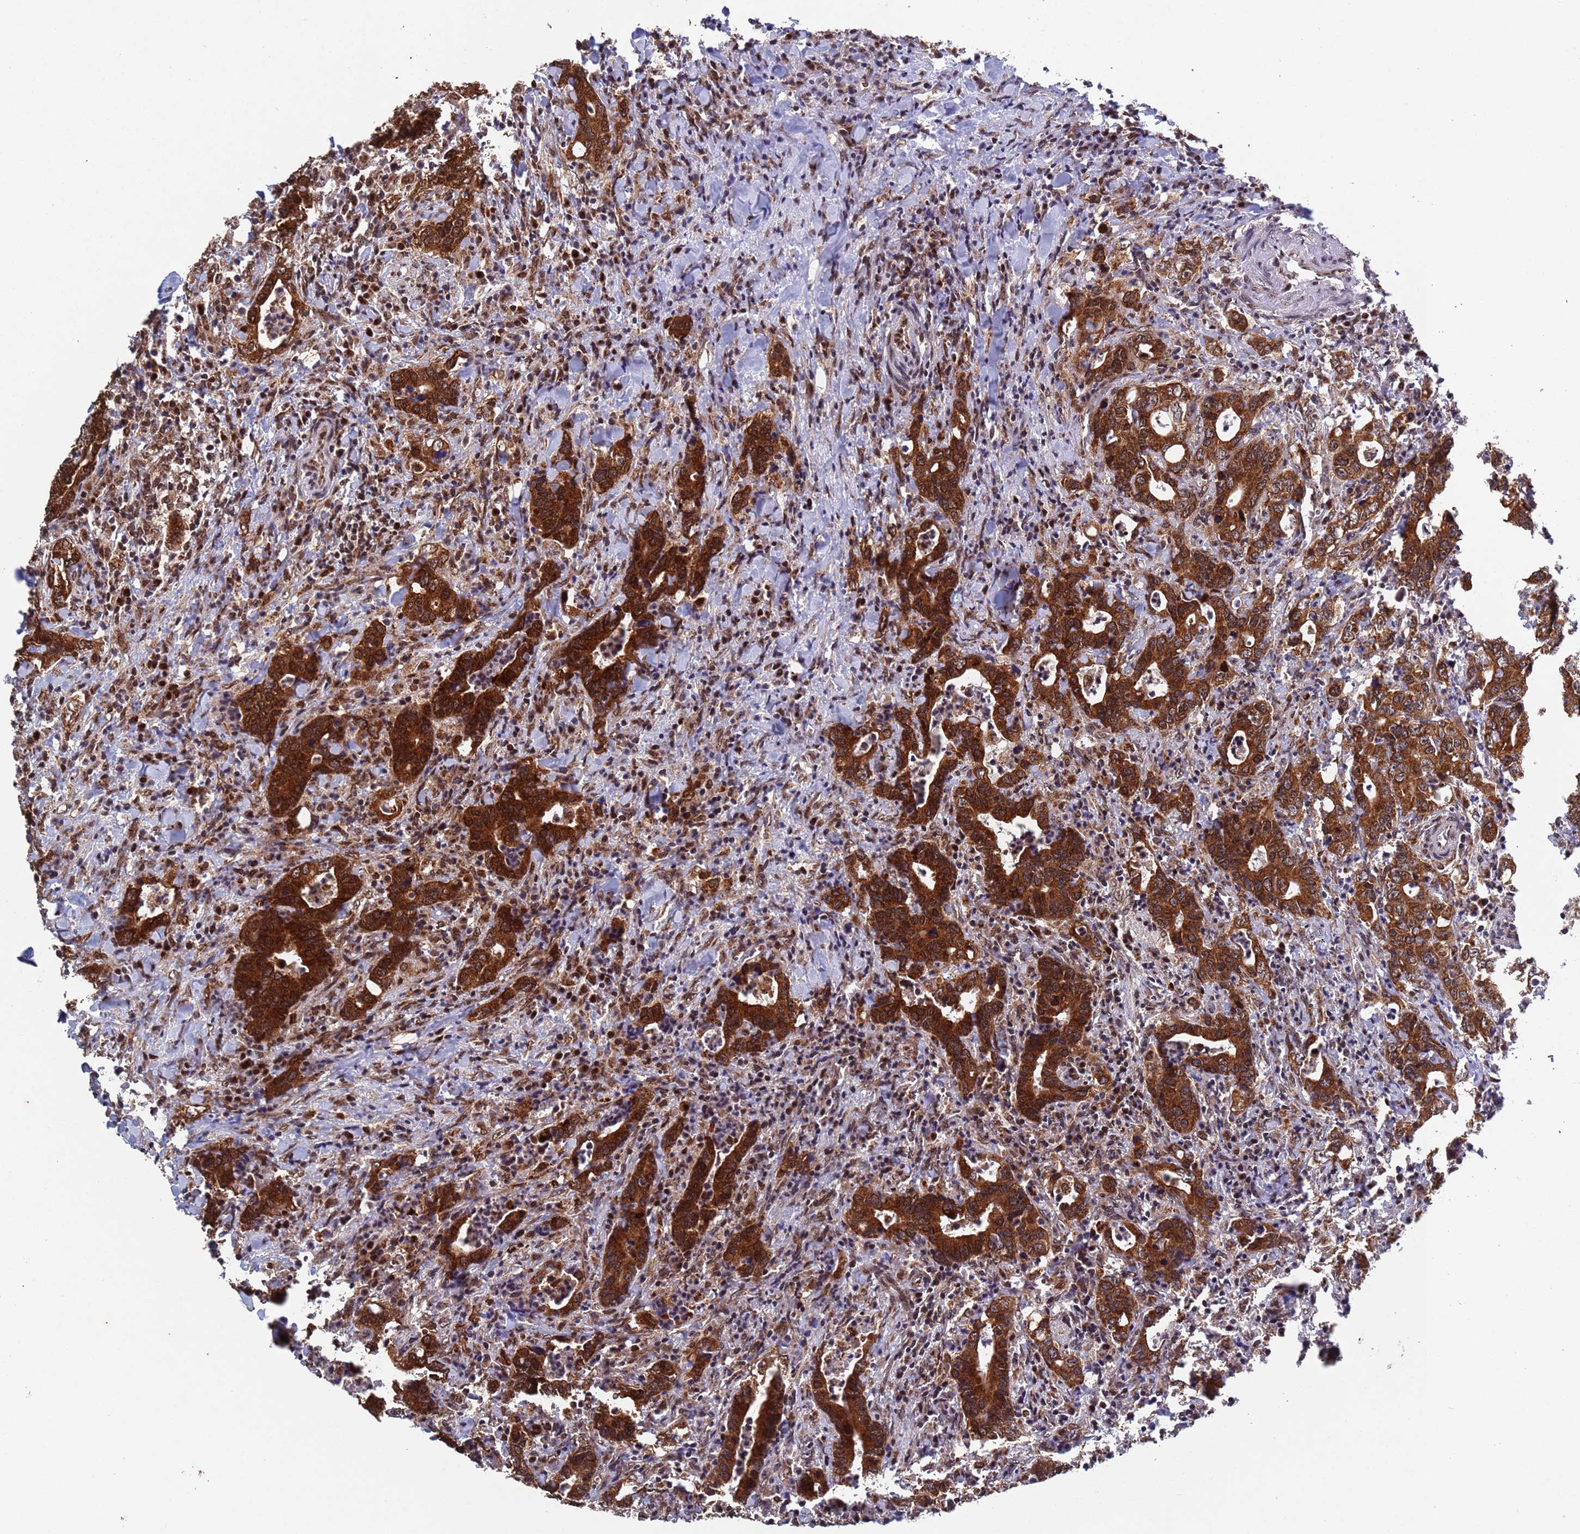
{"staining": {"intensity": "strong", "quantity": ">75%", "location": "cytoplasmic/membranous"}, "tissue": "colorectal cancer", "cell_type": "Tumor cells", "image_type": "cancer", "snomed": [{"axis": "morphology", "description": "Adenocarcinoma, NOS"}, {"axis": "topography", "description": "Colon"}], "caption": "Strong cytoplasmic/membranous positivity for a protein is present in approximately >75% of tumor cells of colorectal cancer (adenocarcinoma) using IHC.", "gene": "FUBP3", "patient": {"sex": "female", "age": 75}}